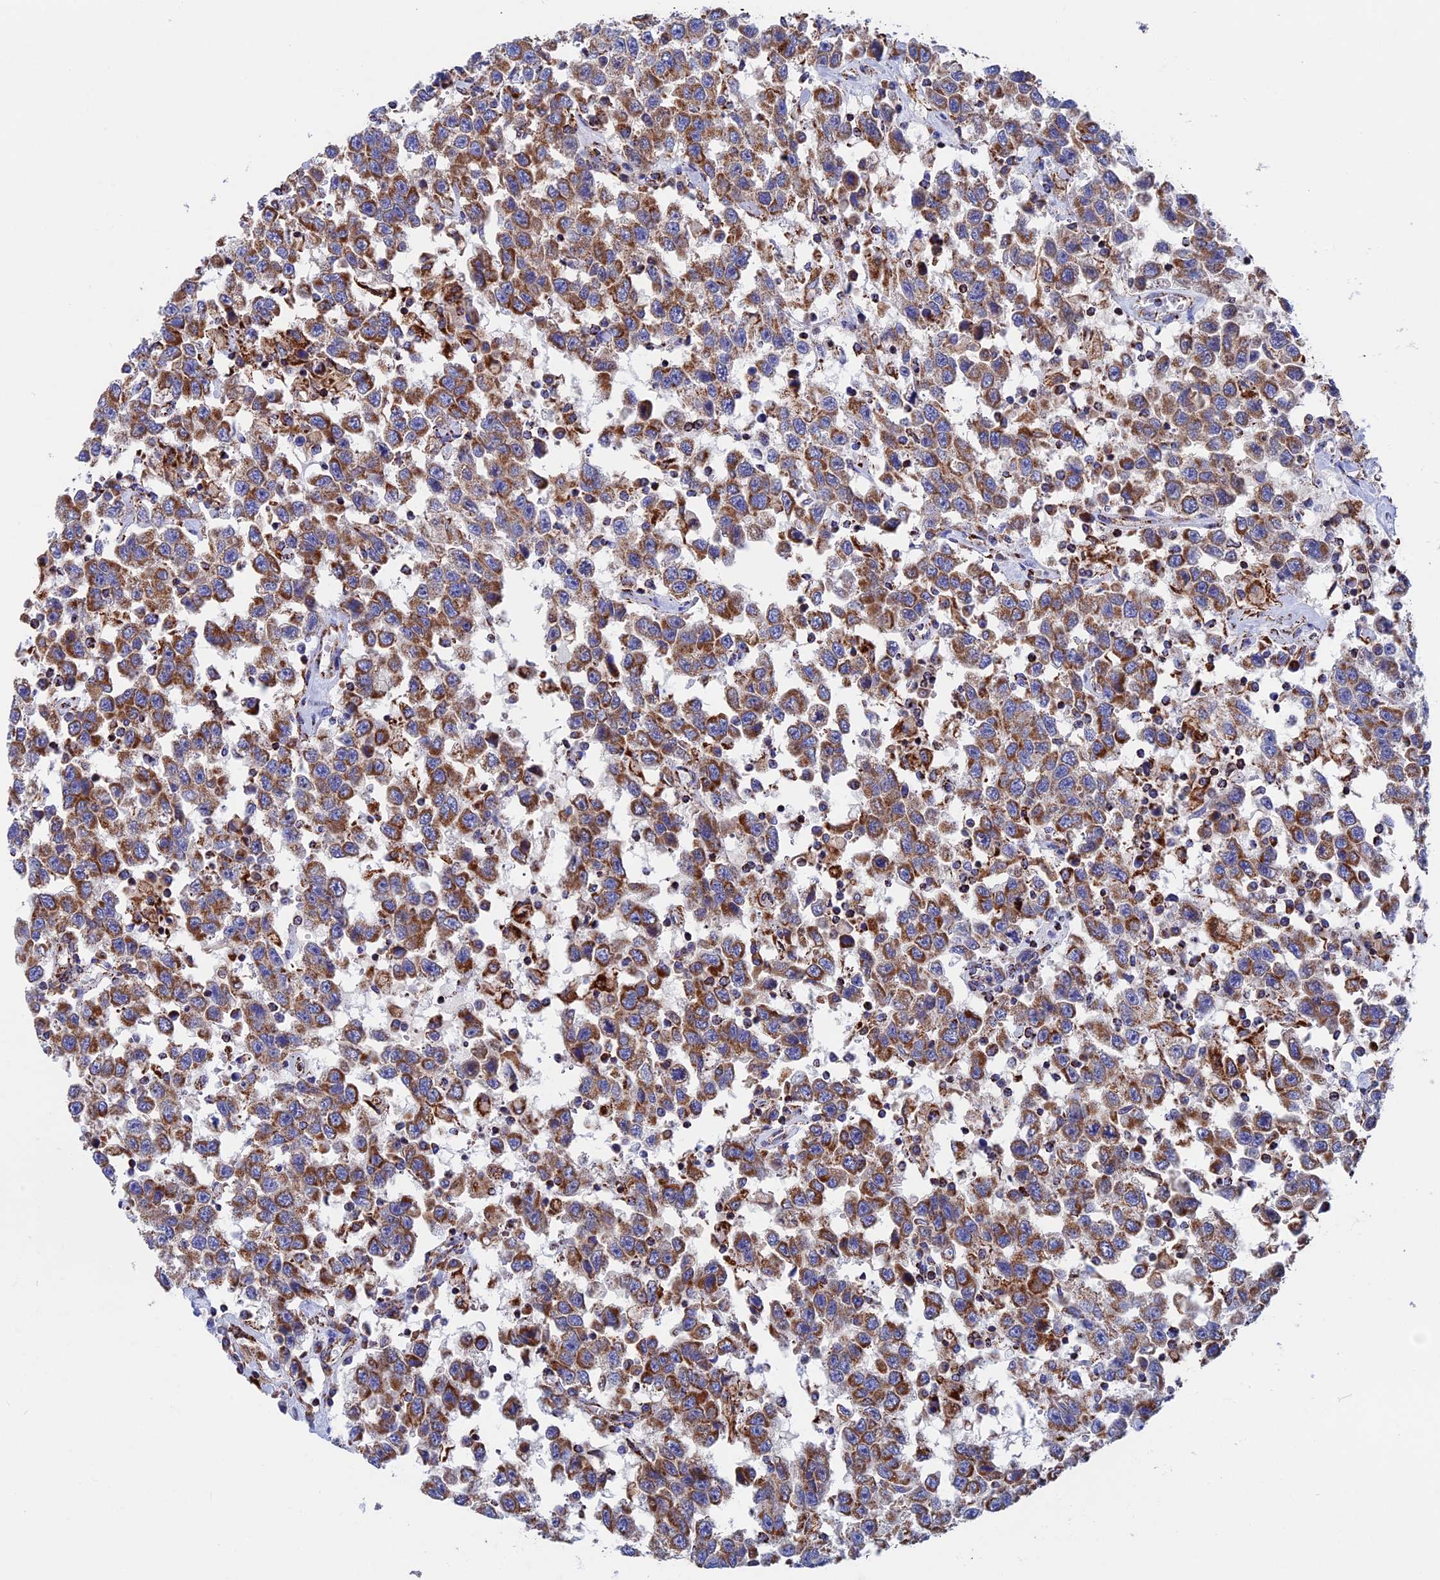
{"staining": {"intensity": "moderate", "quantity": ">75%", "location": "cytoplasmic/membranous"}, "tissue": "testis cancer", "cell_type": "Tumor cells", "image_type": "cancer", "snomed": [{"axis": "morphology", "description": "Seminoma, NOS"}, {"axis": "topography", "description": "Testis"}], "caption": "Protein staining of testis cancer (seminoma) tissue reveals moderate cytoplasmic/membranous expression in about >75% of tumor cells. (DAB (3,3'-diaminobenzidine) IHC, brown staining for protein, blue staining for nuclei).", "gene": "WDR83", "patient": {"sex": "male", "age": 41}}